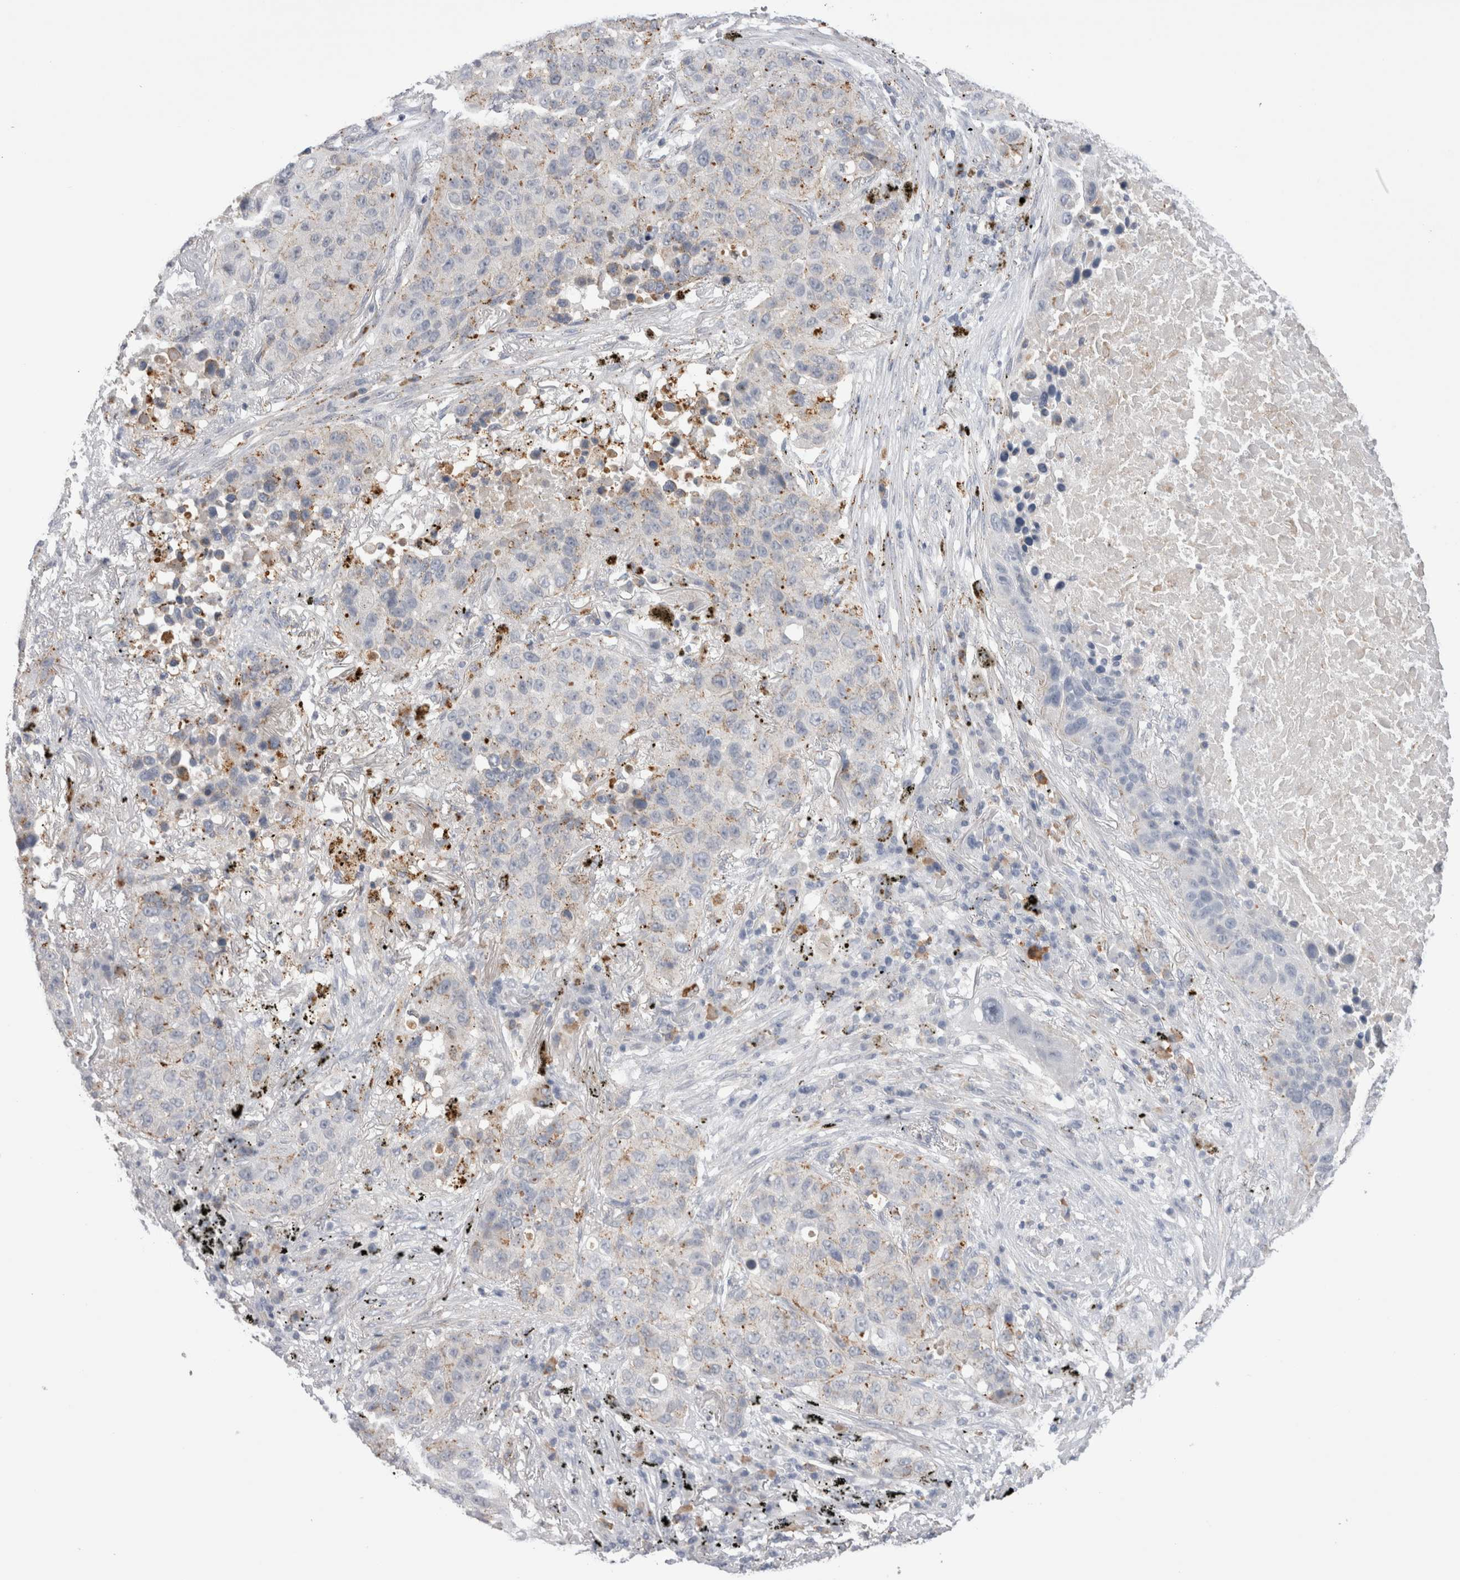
{"staining": {"intensity": "weak", "quantity": "25%-75%", "location": "cytoplasmic/membranous"}, "tissue": "lung cancer", "cell_type": "Tumor cells", "image_type": "cancer", "snomed": [{"axis": "morphology", "description": "Squamous cell carcinoma, NOS"}, {"axis": "topography", "description": "Lung"}], "caption": "IHC staining of lung cancer (squamous cell carcinoma), which exhibits low levels of weak cytoplasmic/membranous positivity in approximately 25%-75% of tumor cells indicating weak cytoplasmic/membranous protein expression. The staining was performed using DAB (3,3'-diaminobenzidine) (brown) for protein detection and nuclei were counterstained in hematoxylin (blue).", "gene": "EPDR1", "patient": {"sex": "male", "age": 57}}